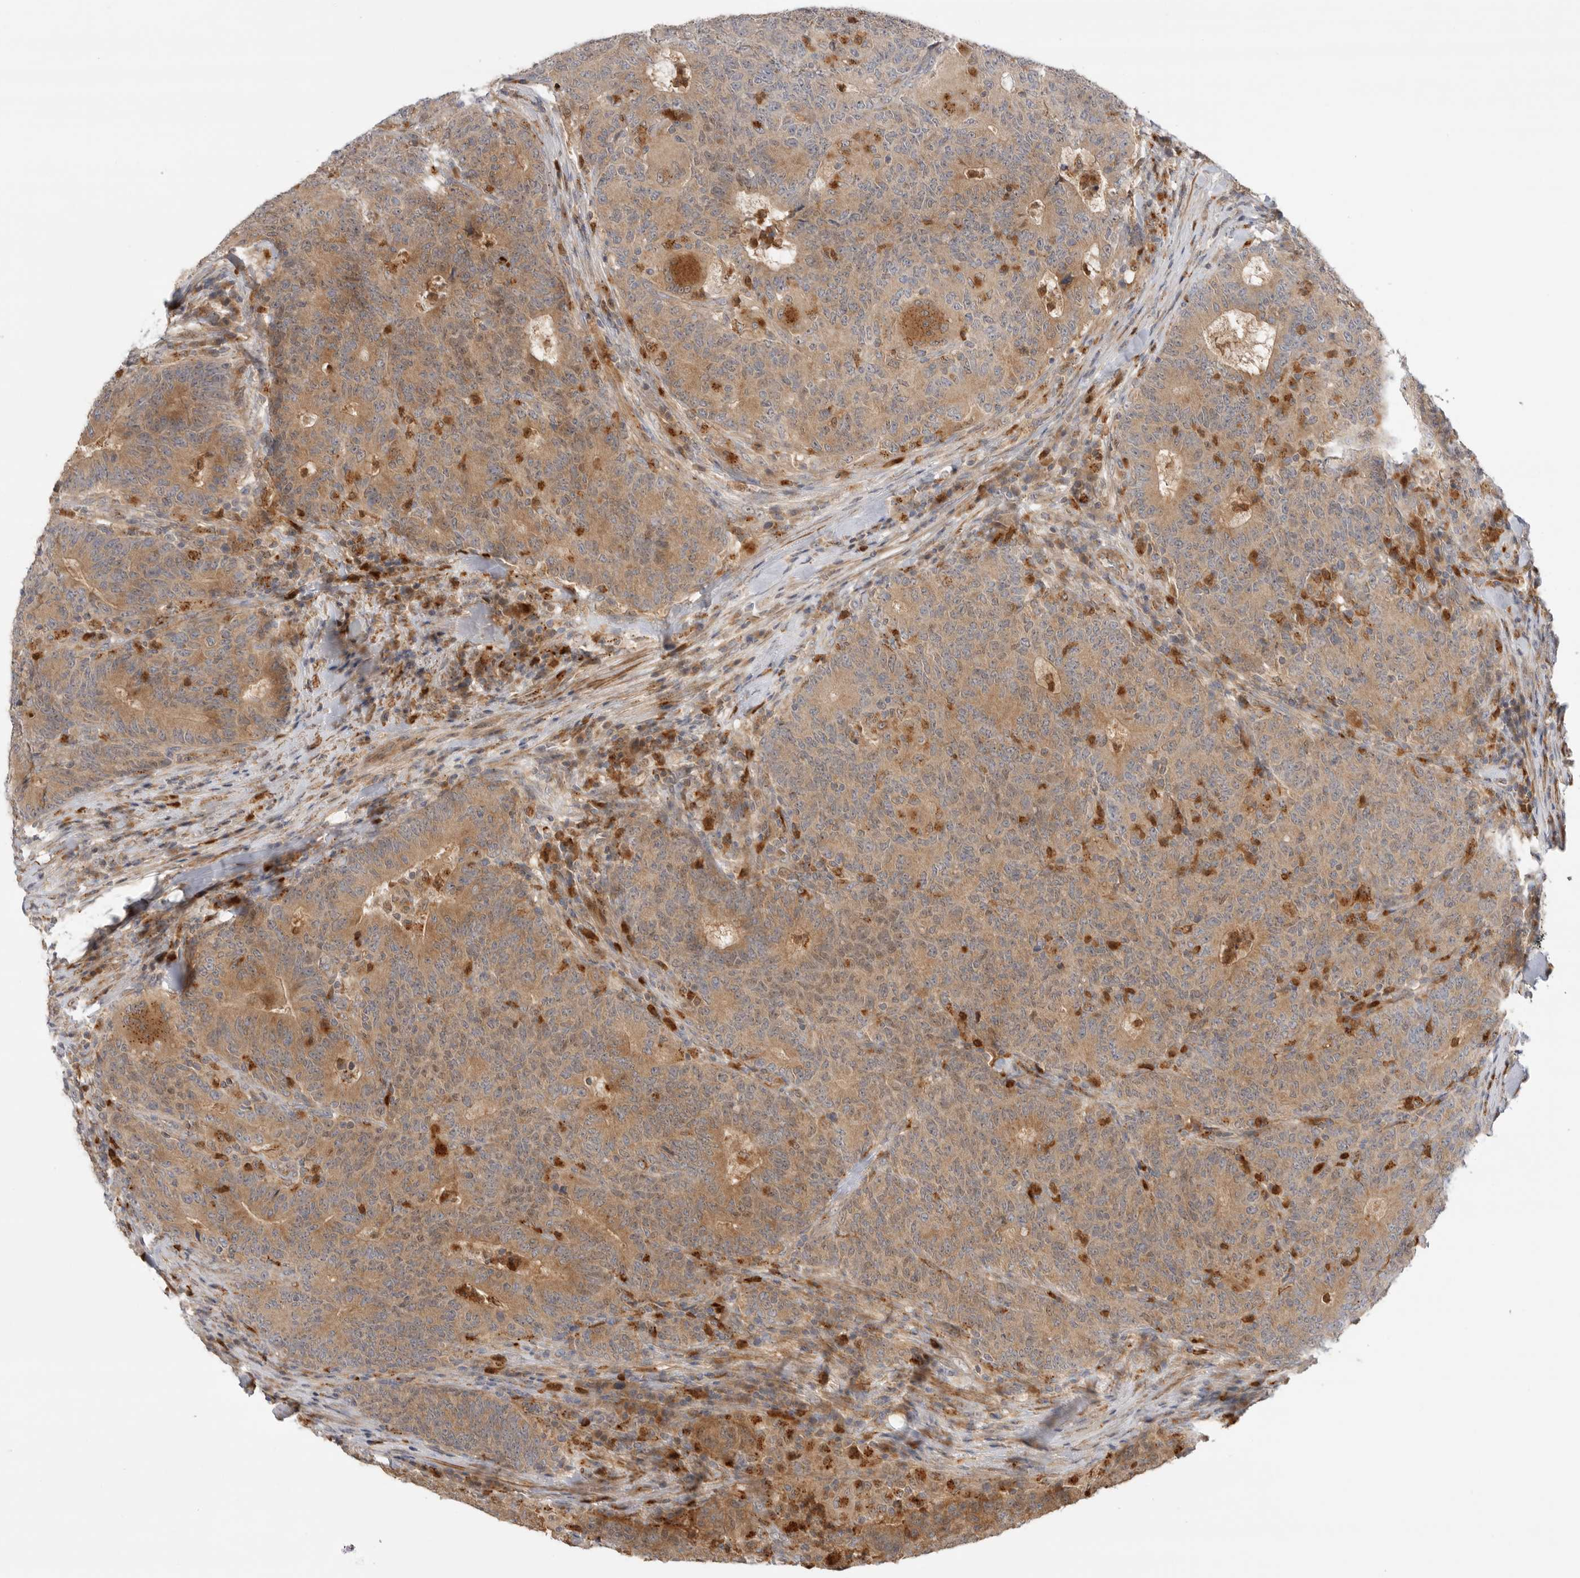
{"staining": {"intensity": "moderate", "quantity": ">75%", "location": "cytoplasmic/membranous"}, "tissue": "colorectal cancer", "cell_type": "Tumor cells", "image_type": "cancer", "snomed": [{"axis": "morphology", "description": "Normal tissue, NOS"}, {"axis": "morphology", "description": "Adenocarcinoma, NOS"}, {"axis": "topography", "description": "Colon"}], "caption": "Protein staining by immunohistochemistry displays moderate cytoplasmic/membranous expression in about >75% of tumor cells in colorectal cancer.", "gene": "GNE", "patient": {"sex": "female", "age": 75}}